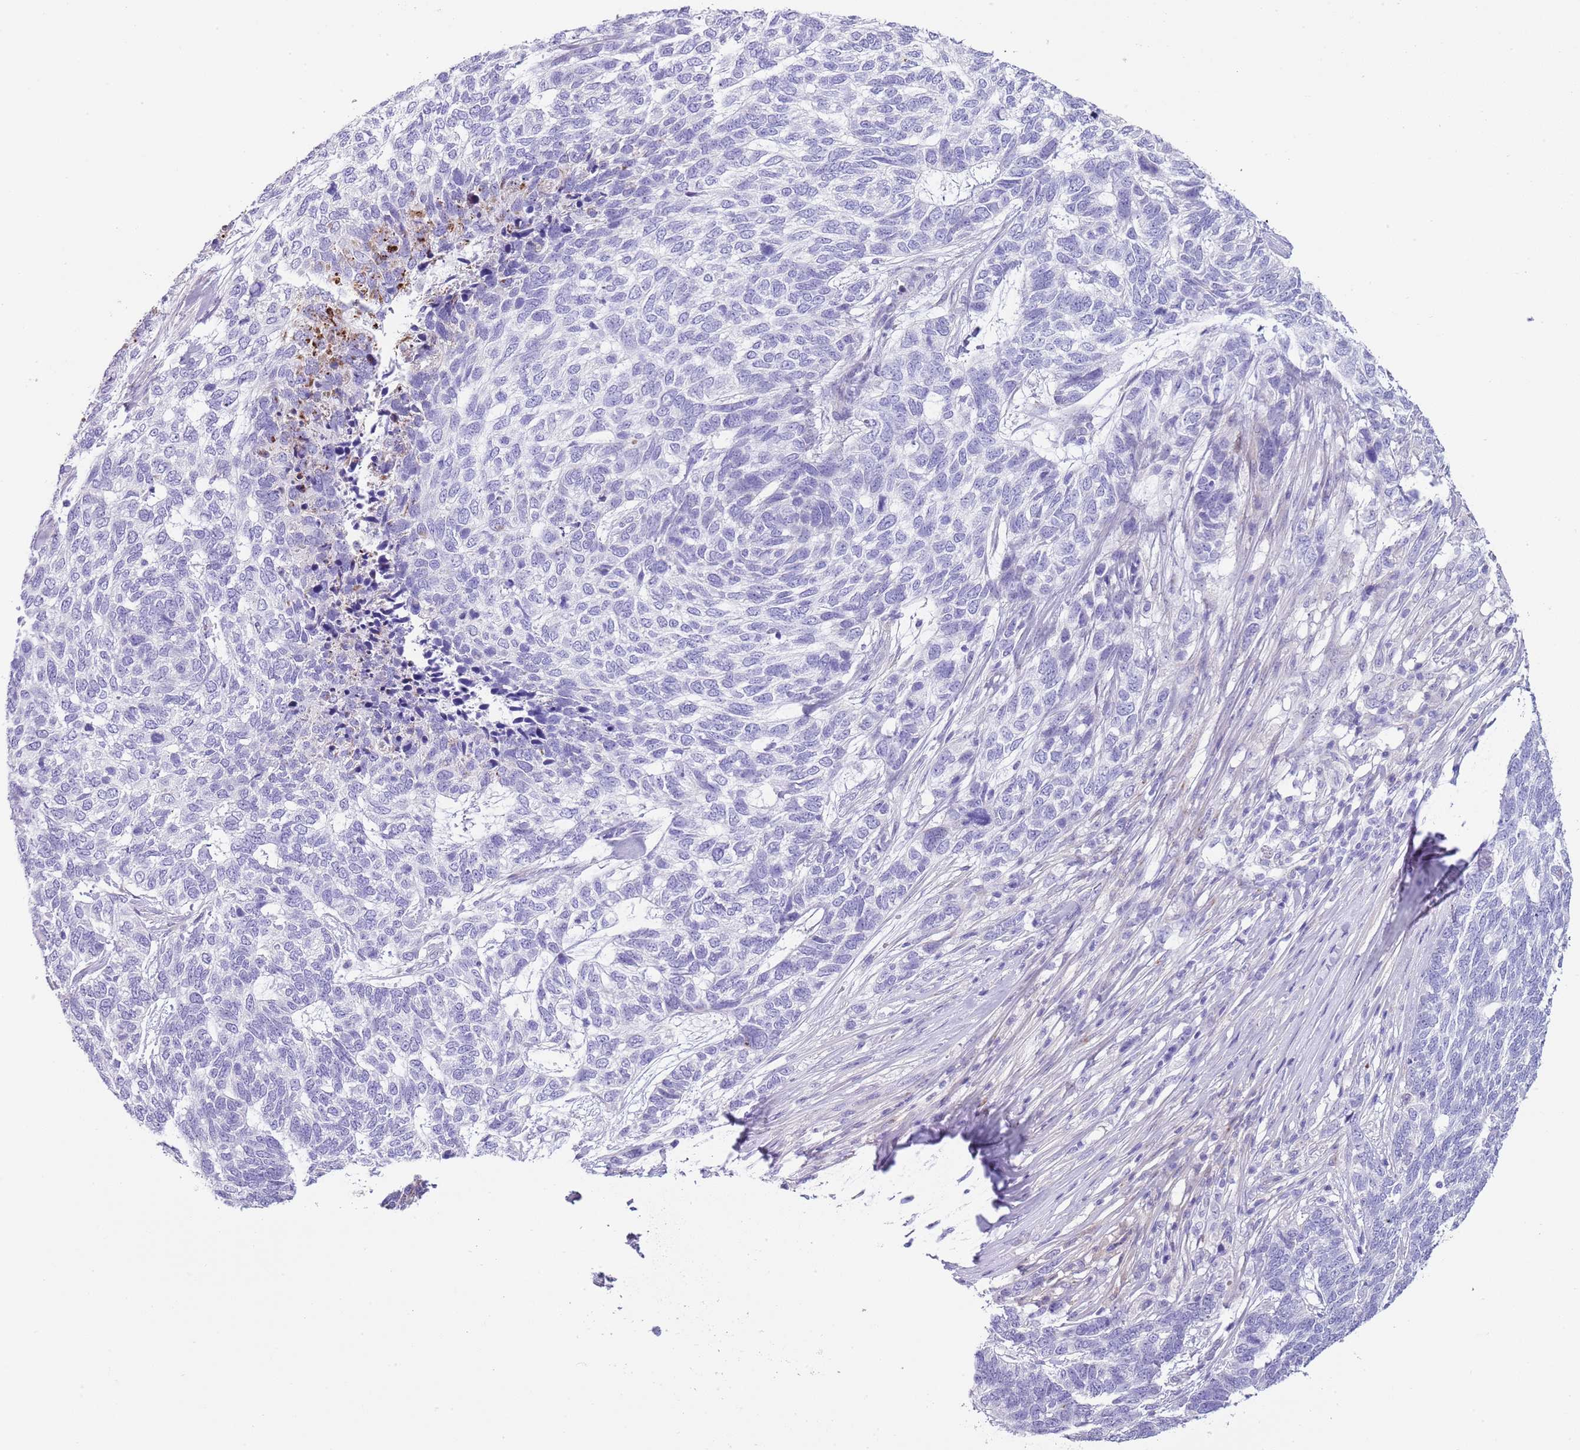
{"staining": {"intensity": "negative", "quantity": "none", "location": "none"}, "tissue": "skin cancer", "cell_type": "Tumor cells", "image_type": "cancer", "snomed": [{"axis": "morphology", "description": "Basal cell carcinoma"}, {"axis": "topography", "description": "Skin"}], "caption": "Immunohistochemistry (IHC) micrograph of human basal cell carcinoma (skin) stained for a protein (brown), which shows no staining in tumor cells. (Stains: DAB IHC with hematoxylin counter stain, Microscopy: brightfield microscopy at high magnification).", "gene": "ABHD17C", "patient": {"sex": "female", "age": 65}}